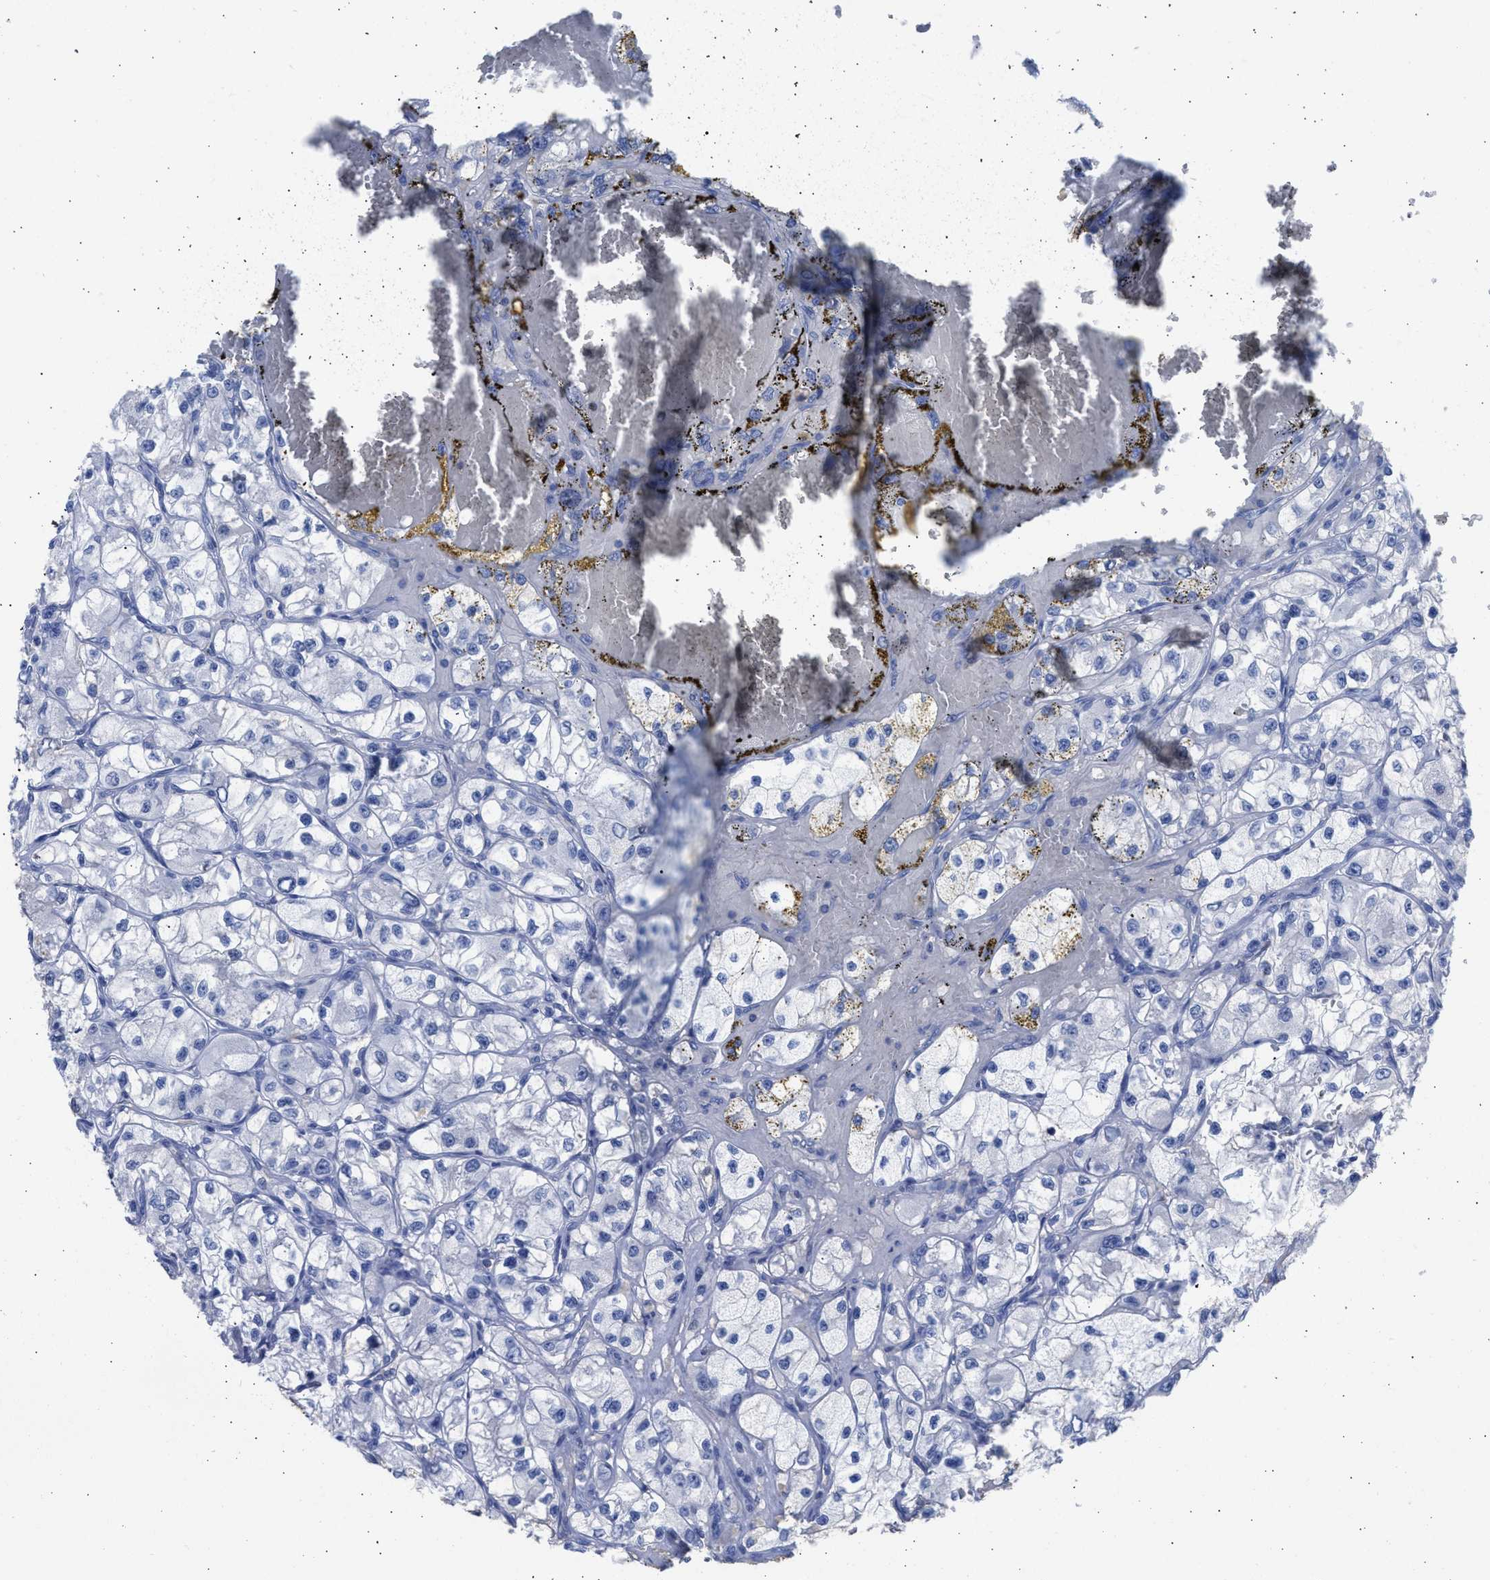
{"staining": {"intensity": "negative", "quantity": "none", "location": "none"}, "tissue": "renal cancer", "cell_type": "Tumor cells", "image_type": "cancer", "snomed": [{"axis": "morphology", "description": "Adenocarcinoma, NOS"}, {"axis": "topography", "description": "Kidney"}], "caption": "High magnification brightfield microscopy of adenocarcinoma (renal) stained with DAB (brown) and counterstained with hematoxylin (blue): tumor cells show no significant expression.", "gene": "RSPH1", "patient": {"sex": "female", "age": 57}}